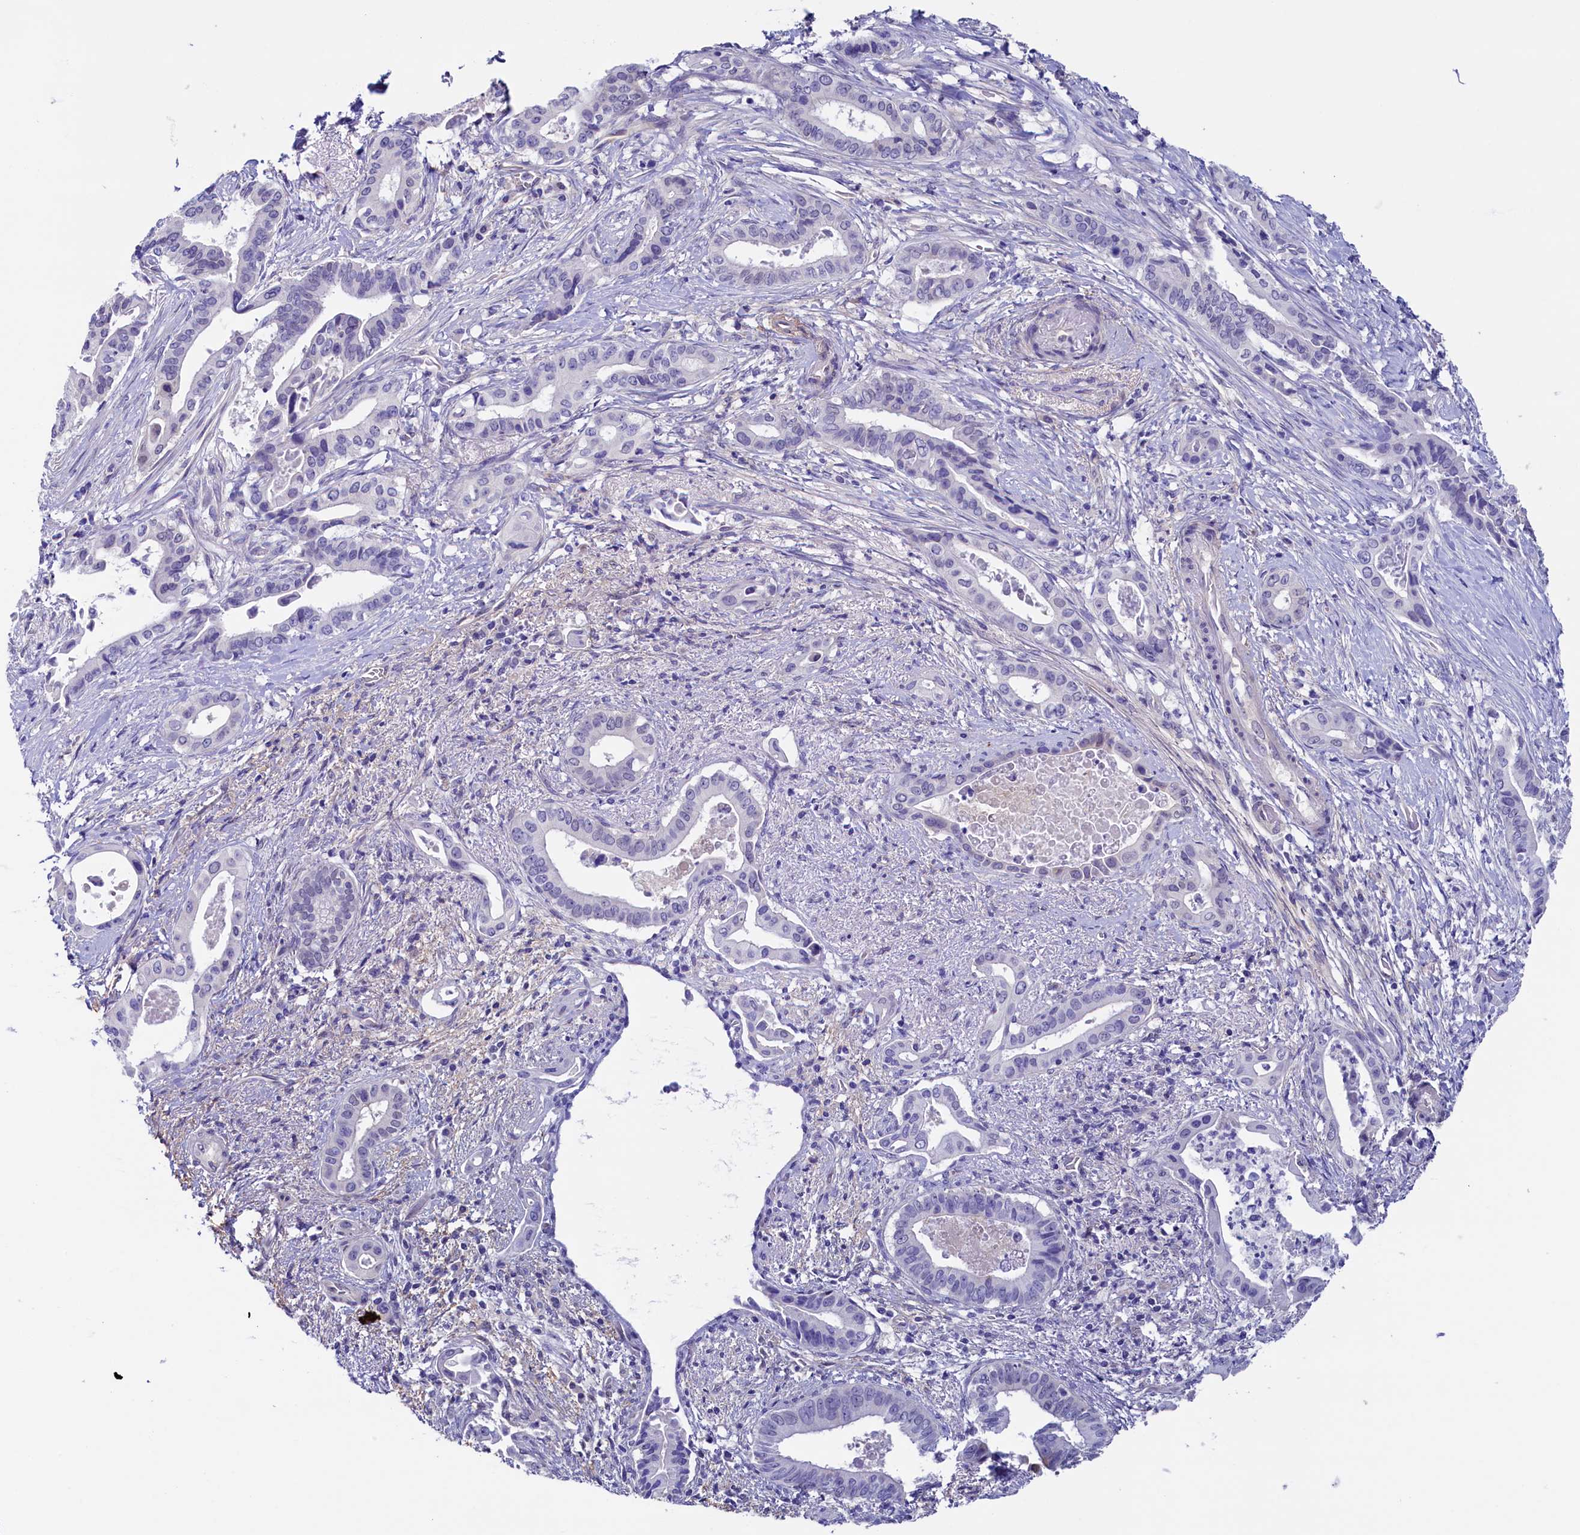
{"staining": {"intensity": "negative", "quantity": "none", "location": "none"}, "tissue": "pancreatic cancer", "cell_type": "Tumor cells", "image_type": "cancer", "snomed": [{"axis": "morphology", "description": "Adenocarcinoma, NOS"}, {"axis": "topography", "description": "Pancreas"}], "caption": "IHC image of neoplastic tissue: human pancreatic cancer (adenocarcinoma) stained with DAB (3,3'-diaminobenzidine) demonstrates no significant protein expression in tumor cells.", "gene": "FLYWCH2", "patient": {"sex": "female", "age": 77}}